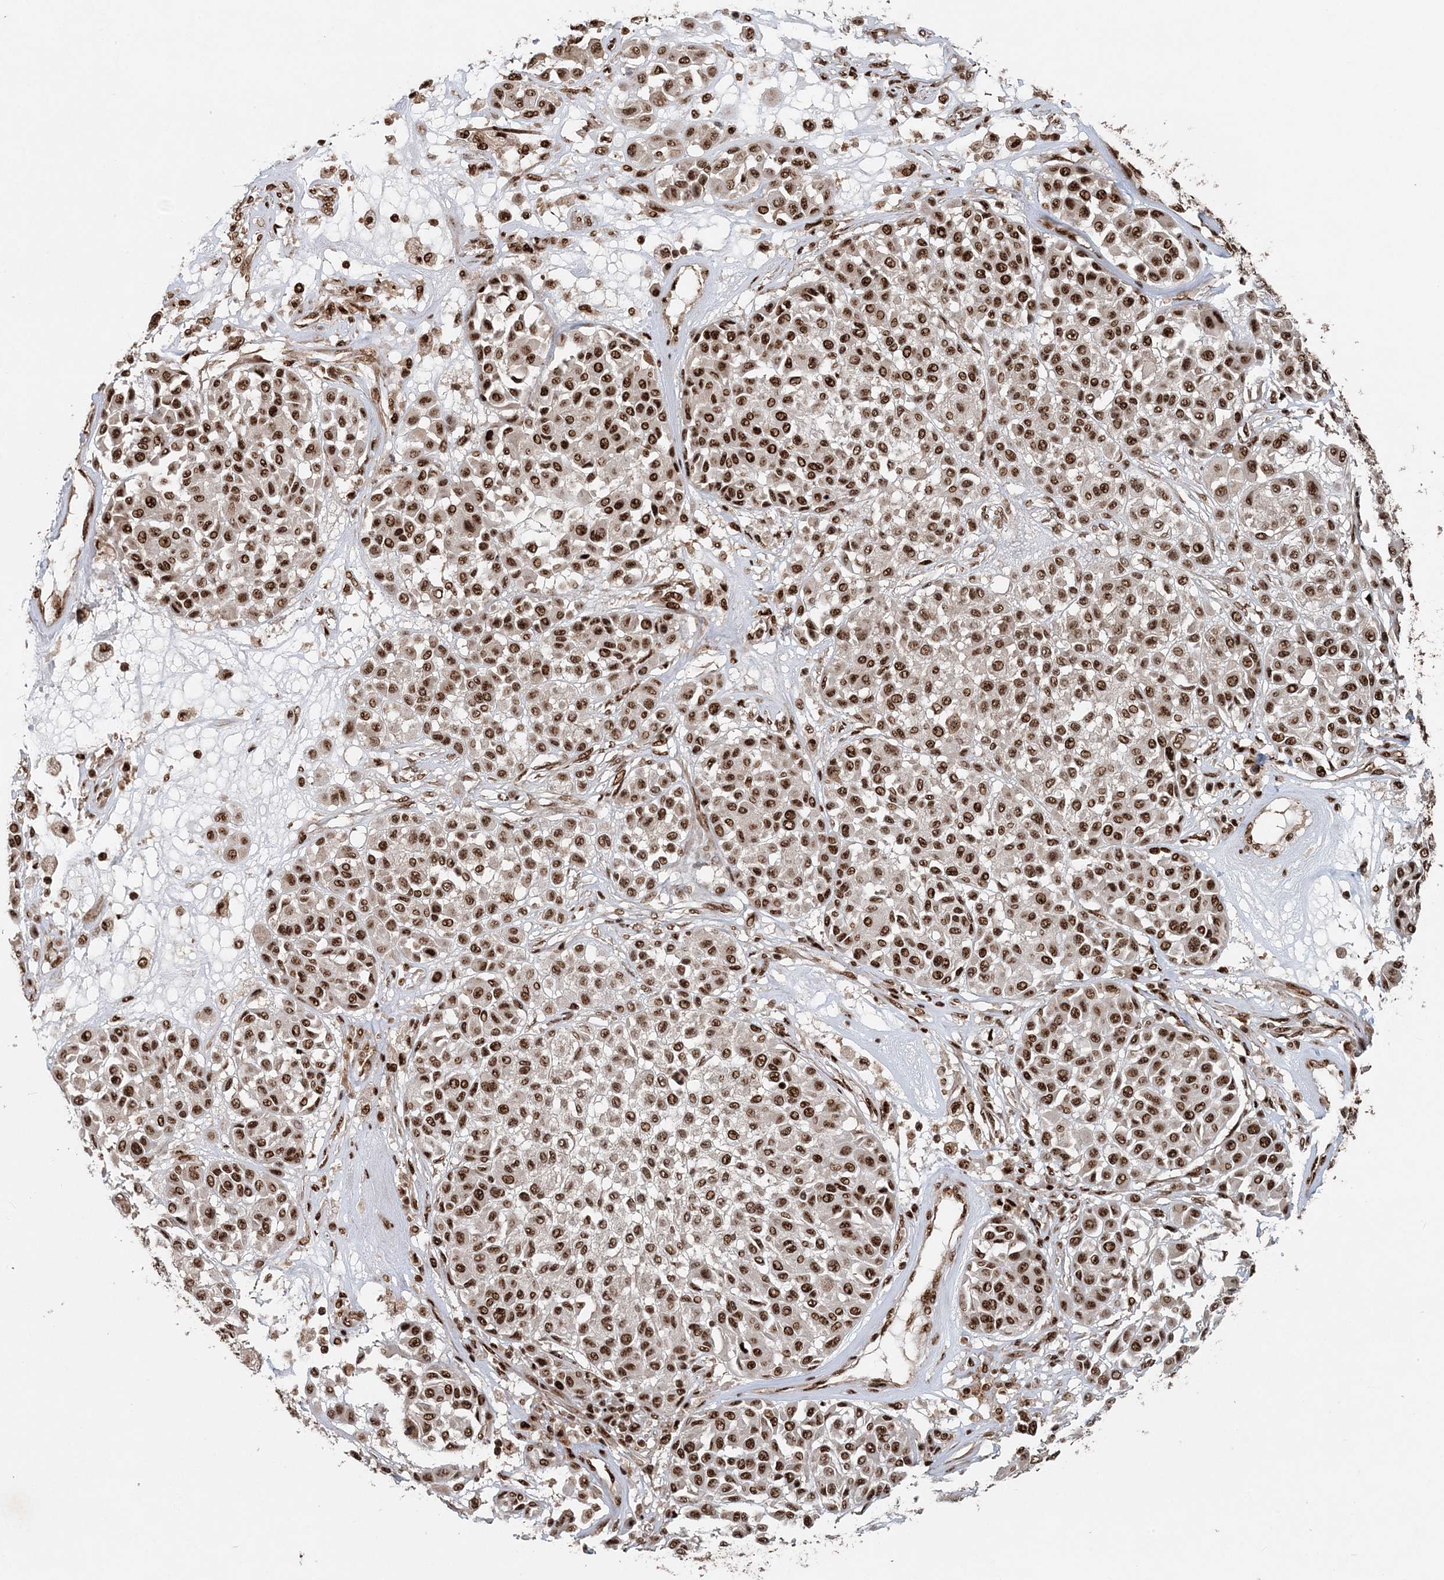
{"staining": {"intensity": "strong", "quantity": ">75%", "location": "nuclear"}, "tissue": "melanoma", "cell_type": "Tumor cells", "image_type": "cancer", "snomed": [{"axis": "morphology", "description": "Malignant melanoma, Metastatic site"}, {"axis": "topography", "description": "Soft tissue"}], "caption": "Protein staining by immunohistochemistry reveals strong nuclear positivity in approximately >75% of tumor cells in melanoma.", "gene": "EXOSC8", "patient": {"sex": "male", "age": 41}}